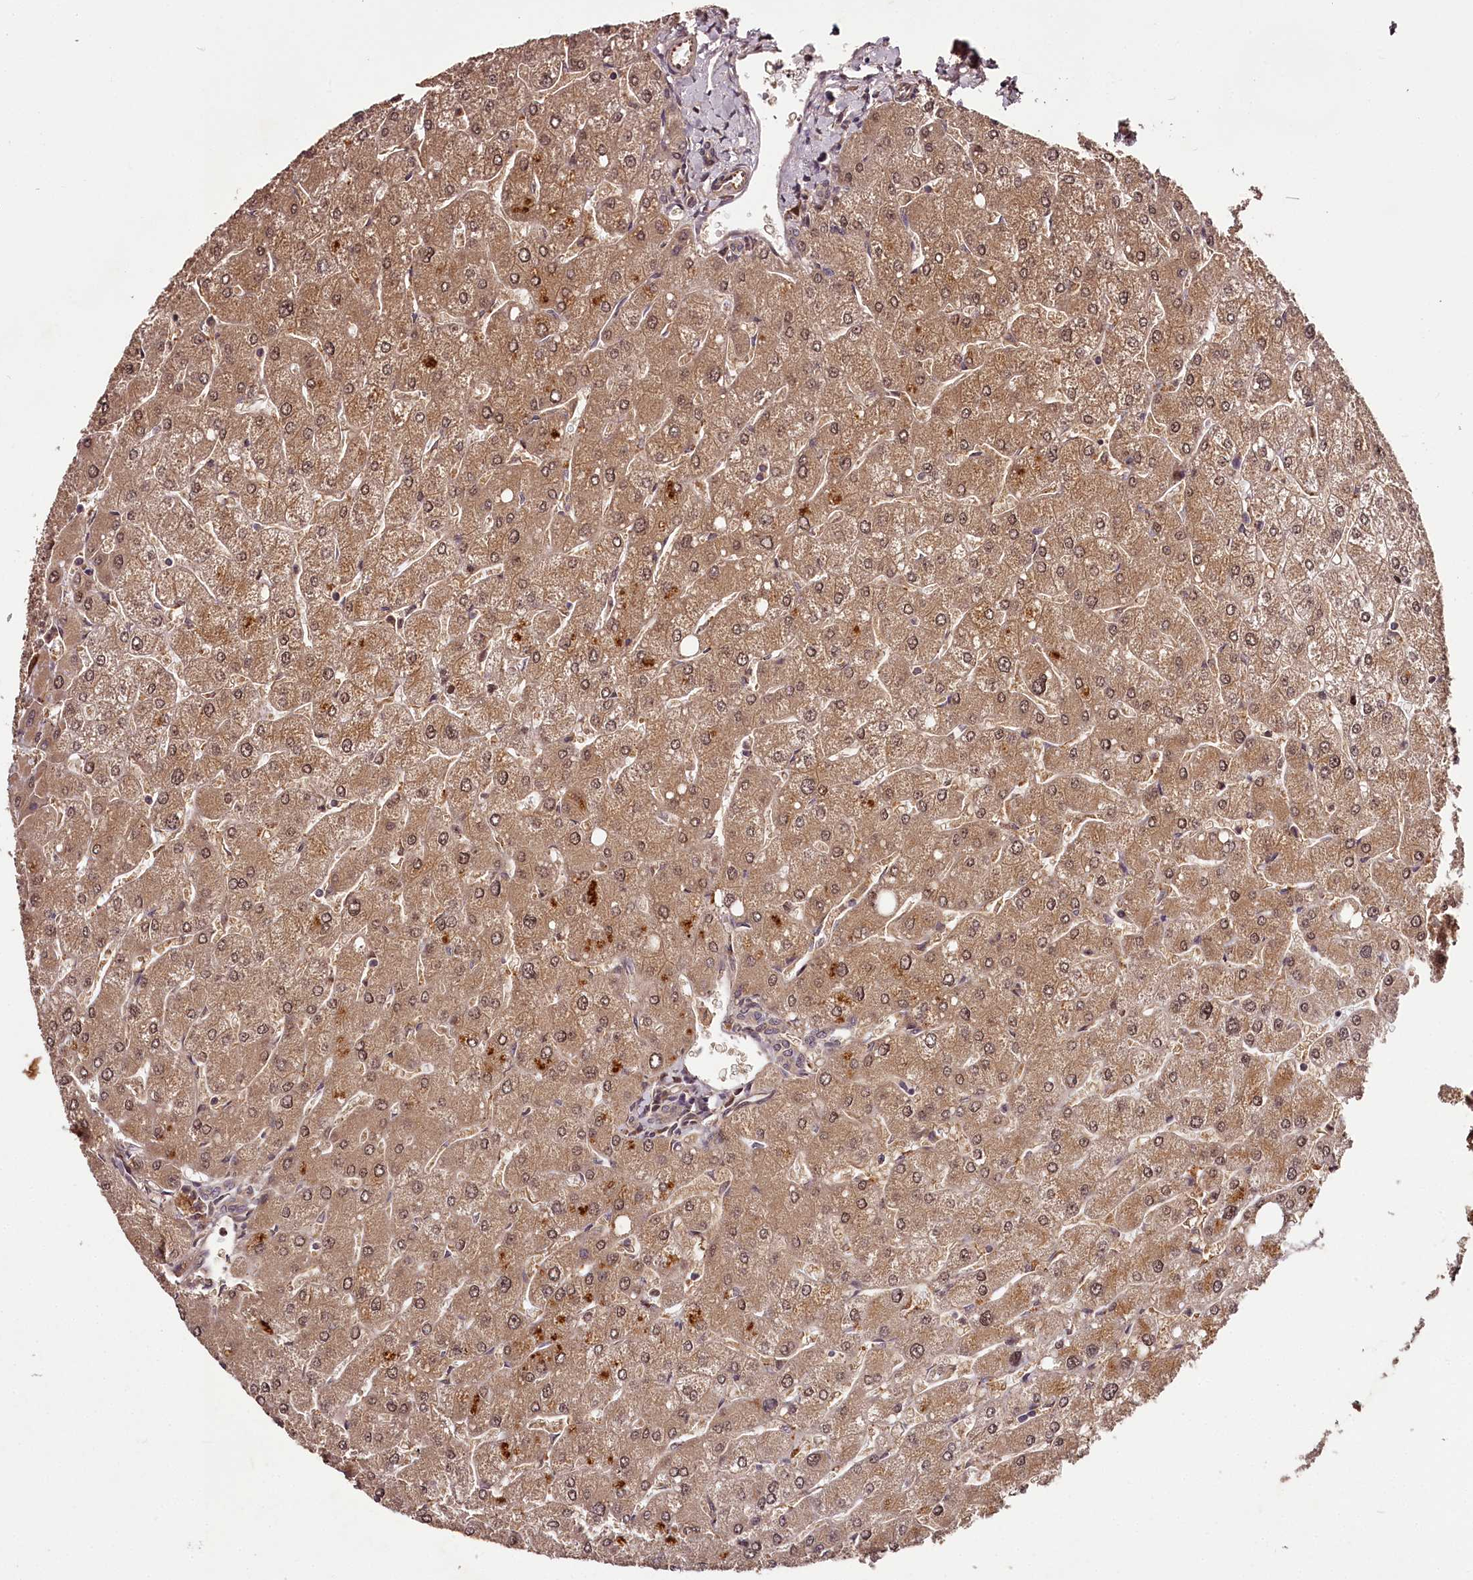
{"staining": {"intensity": "weak", "quantity": ">75%", "location": "cytoplasmic/membranous,nuclear"}, "tissue": "liver", "cell_type": "Cholangiocytes", "image_type": "normal", "snomed": [{"axis": "morphology", "description": "Normal tissue, NOS"}, {"axis": "topography", "description": "Liver"}], "caption": "Protein expression analysis of normal human liver reveals weak cytoplasmic/membranous,nuclear expression in approximately >75% of cholangiocytes. Immunohistochemistry (ihc) stains the protein of interest in brown and the nuclei are stained blue.", "gene": "MAML3", "patient": {"sex": "male", "age": 55}}